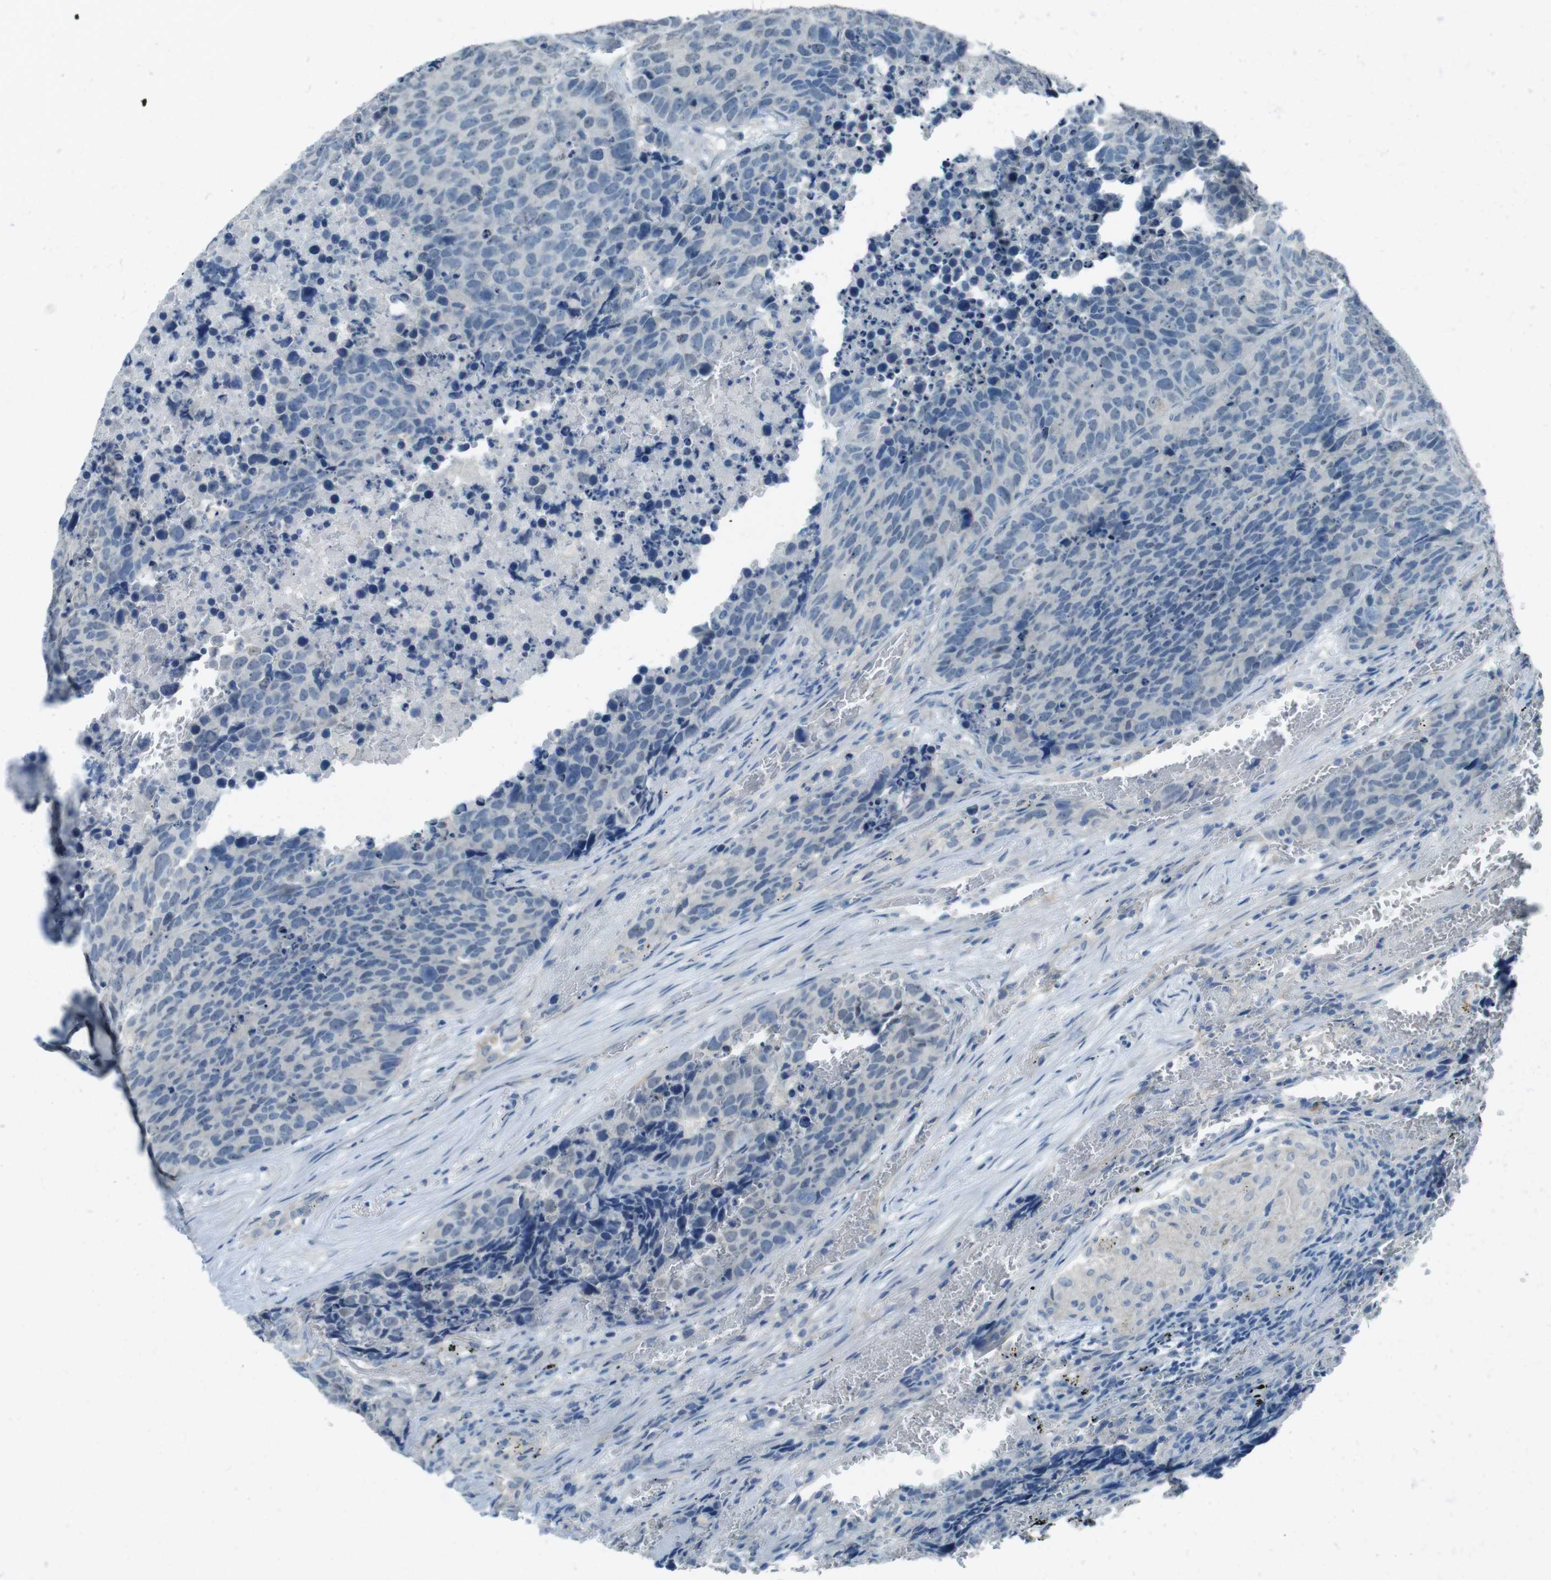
{"staining": {"intensity": "negative", "quantity": "none", "location": "none"}, "tissue": "carcinoid", "cell_type": "Tumor cells", "image_type": "cancer", "snomed": [{"axis": "morphology", "description": "Carcinoid, malignant, NOS"}, {"axis": "topography", "description": "Lung"}], "caption": "Human carcinoid stained for a protein using IHC demonstrates no positivity in tumor cells.", "gene": "ENTPD7", "patient": {"sex": "male", "age": 60}}